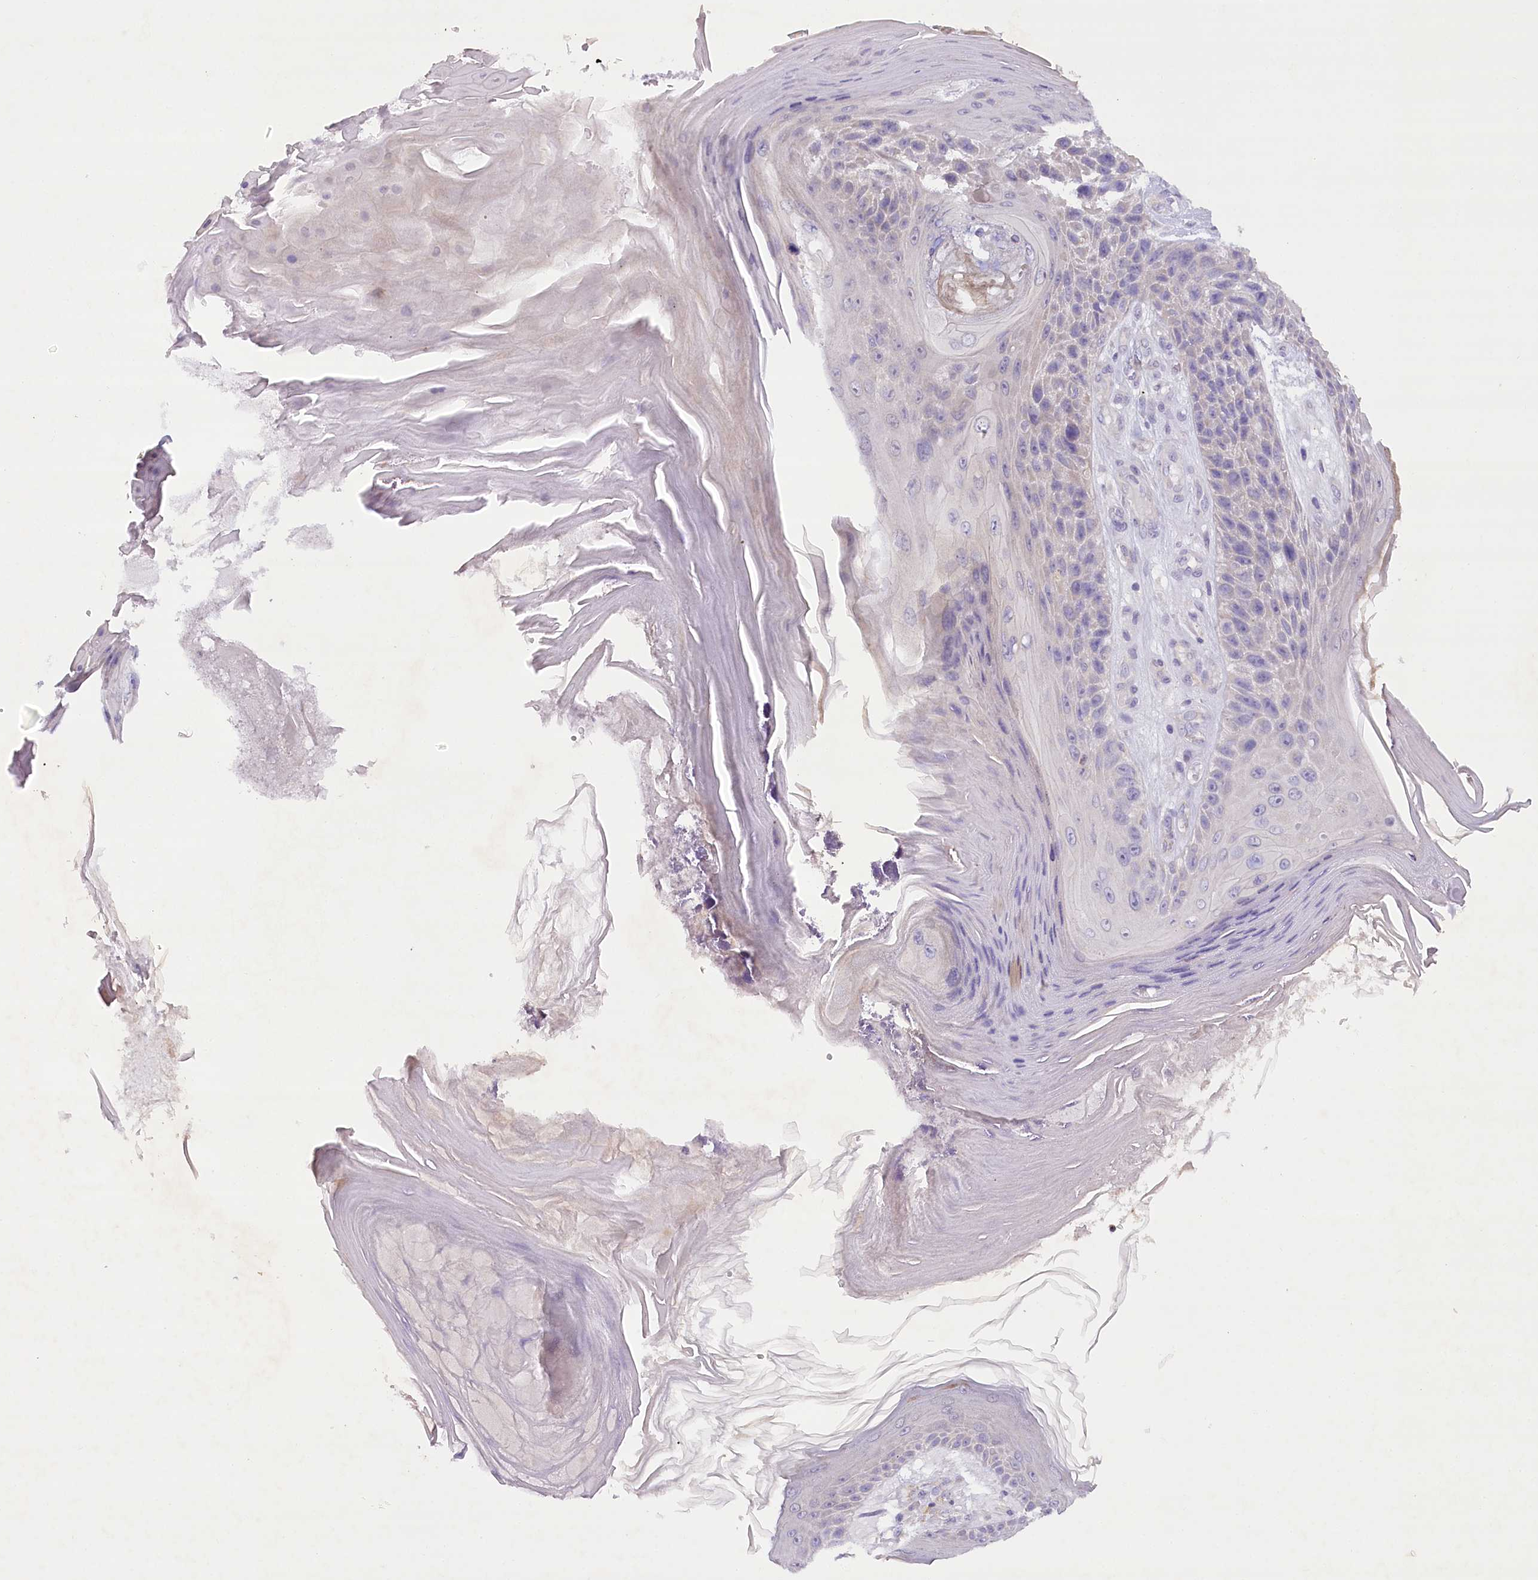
{"staining": {"intensity": "negative", "quantity": "none", "location": "none"}, "tissue": "skin cancer", "cell_type": "Tumor cells", "image_type": "cancer", "snomed": [{"axis": "morphology", "description": "Squamous cell carcinoma, NOS"}, {"axis": "topography", "description": "Skin"}], "caption": "This is a image of immunohistochemistry (IHC) staining of squamous cell carcinoma (skin), which shows no staining in tumor cells.", "gene": "DCUN1D1", "patient": {"sex": "female", "age": 88}}